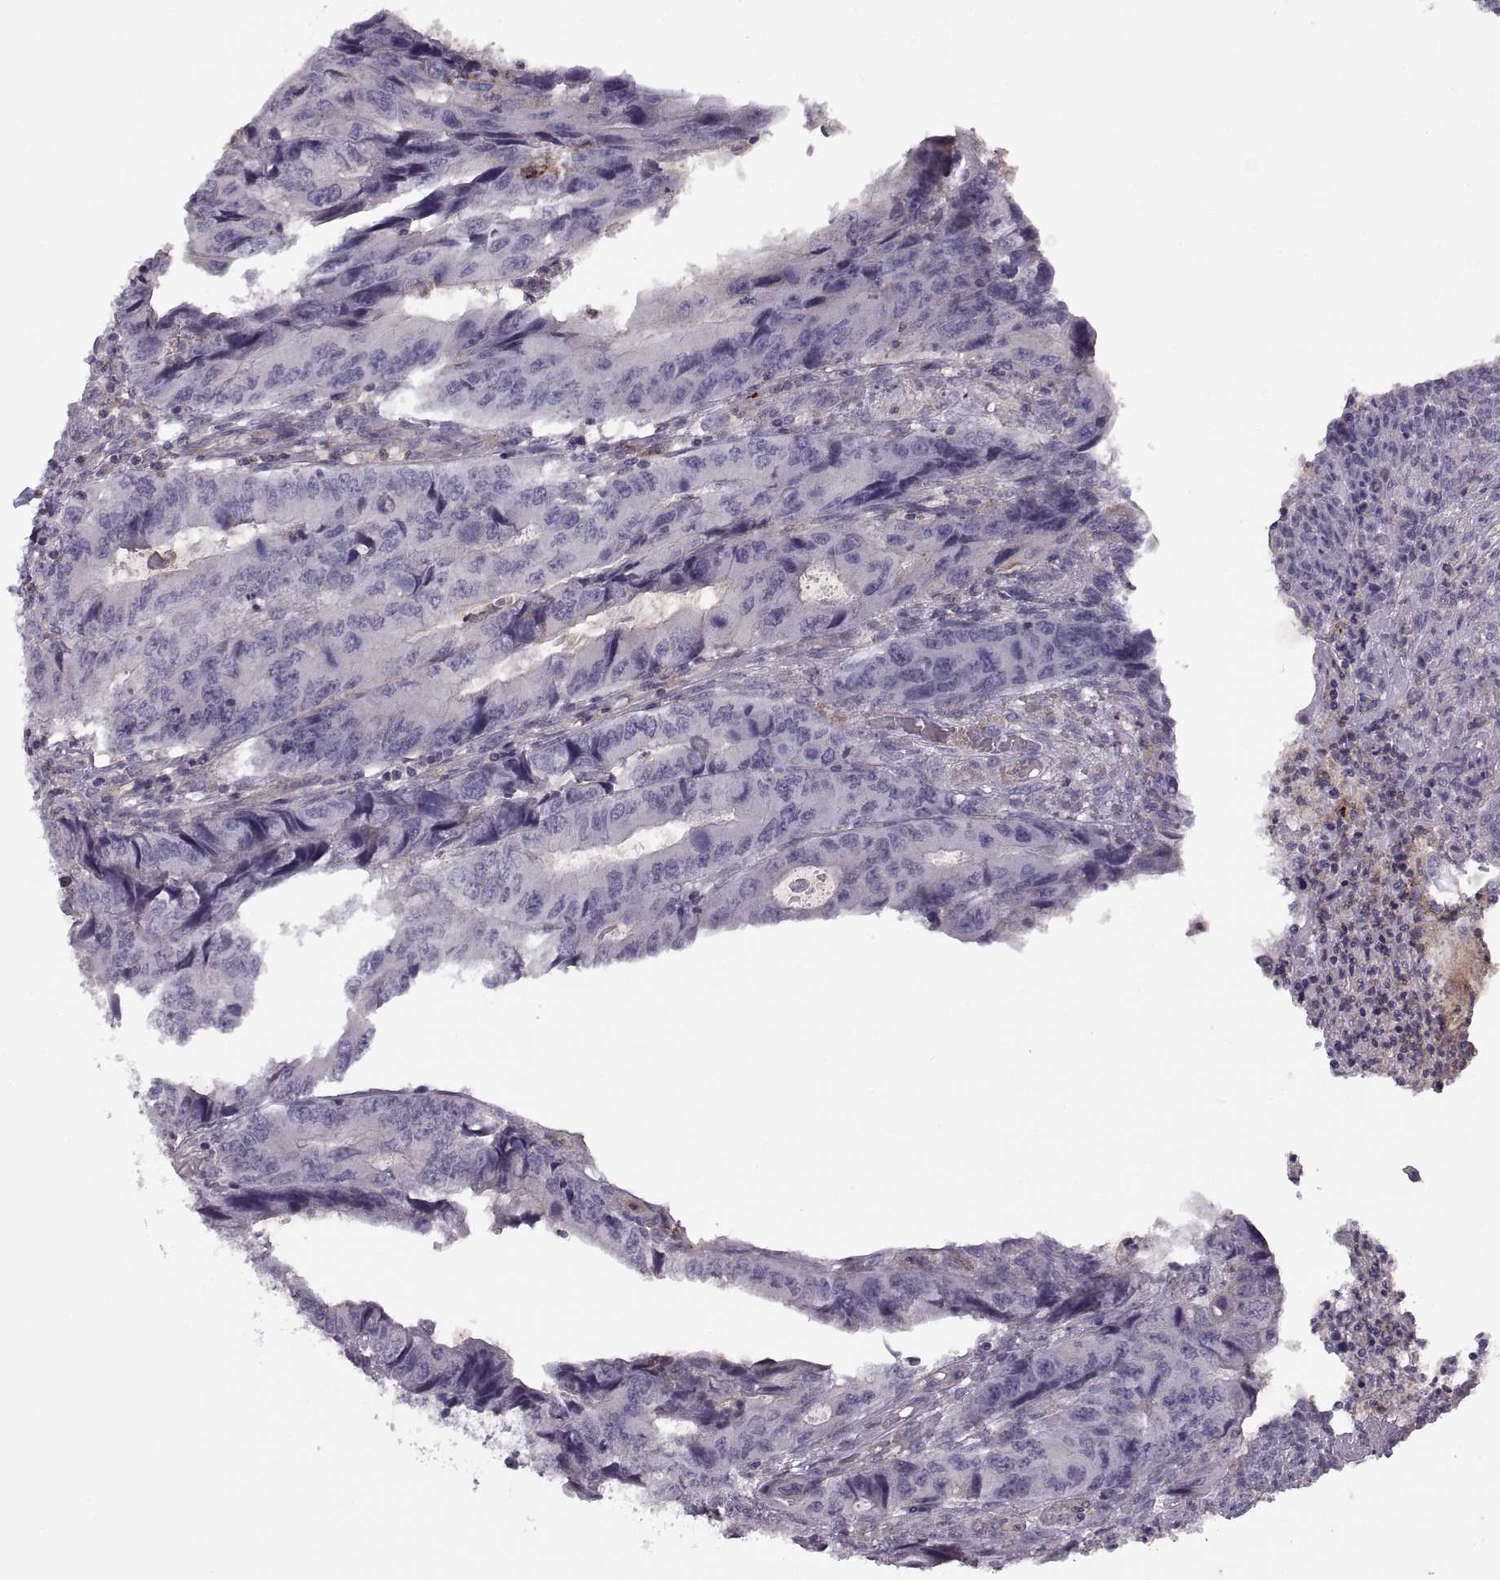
{"staining": {"intensity": "negative", "quantity": "none", "location": "none"}, "tissue": "colorectal cancer", "cell_type": "Tumor cells", "image_type": "cancer", "snomed": [{"axis": "morphology", "description": "Adenocarcinoma, NOS"}, {"axis": "topography", "description": "Colon"}], "caption": "Immunohistochemistry photomicrograph of neoplastic tissue: colorectal cancer stained with DAB reveals no significant protein staining in tumor cells.", "gene": "RALB", "patient": {"sex": "male", "age": 53}}